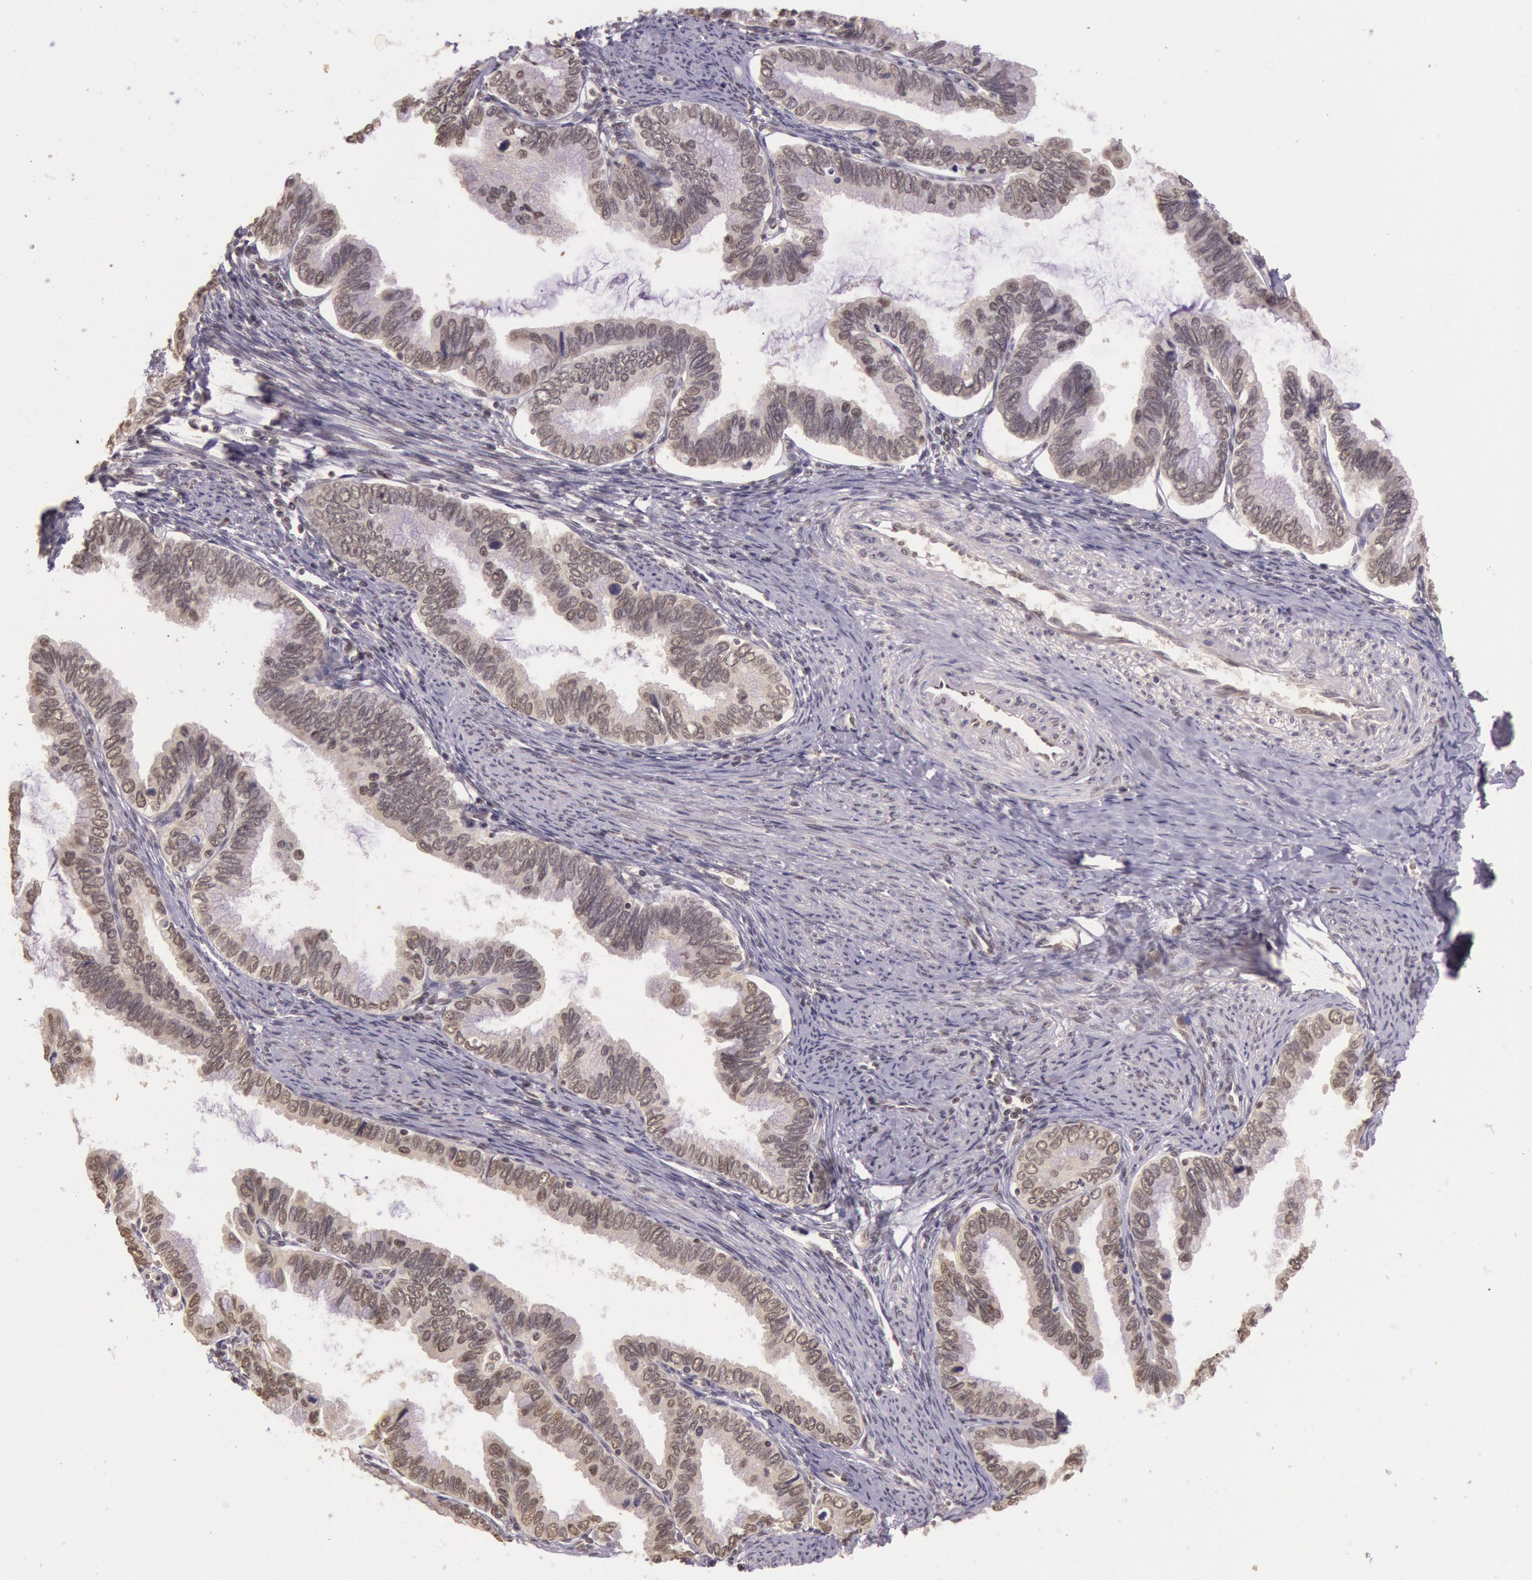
{"staining": {"intensity": "negative", "quantity": "none", "location": "none"}, "tissue": "cervical cancer", "cell_type": "Tumor cells", "image_type": "cancer", "snomed": [{"axis": "morphology", "description": "Adenocarcinoma, NOS"}, {"axis": "topography", "description": "Cervix"}], "caption": "Immunohistochemical staining of human cervical cancer (adenocarcinoma) displays no significant expression in tumor cells. The staining was performed using DAB to visualize the protein expression in brown, while the nuclei were stained in blue with hematoxylin (Magnification: 20x).", "gene": "RTL10", "patient": {"sex": "female", "age": 49}}